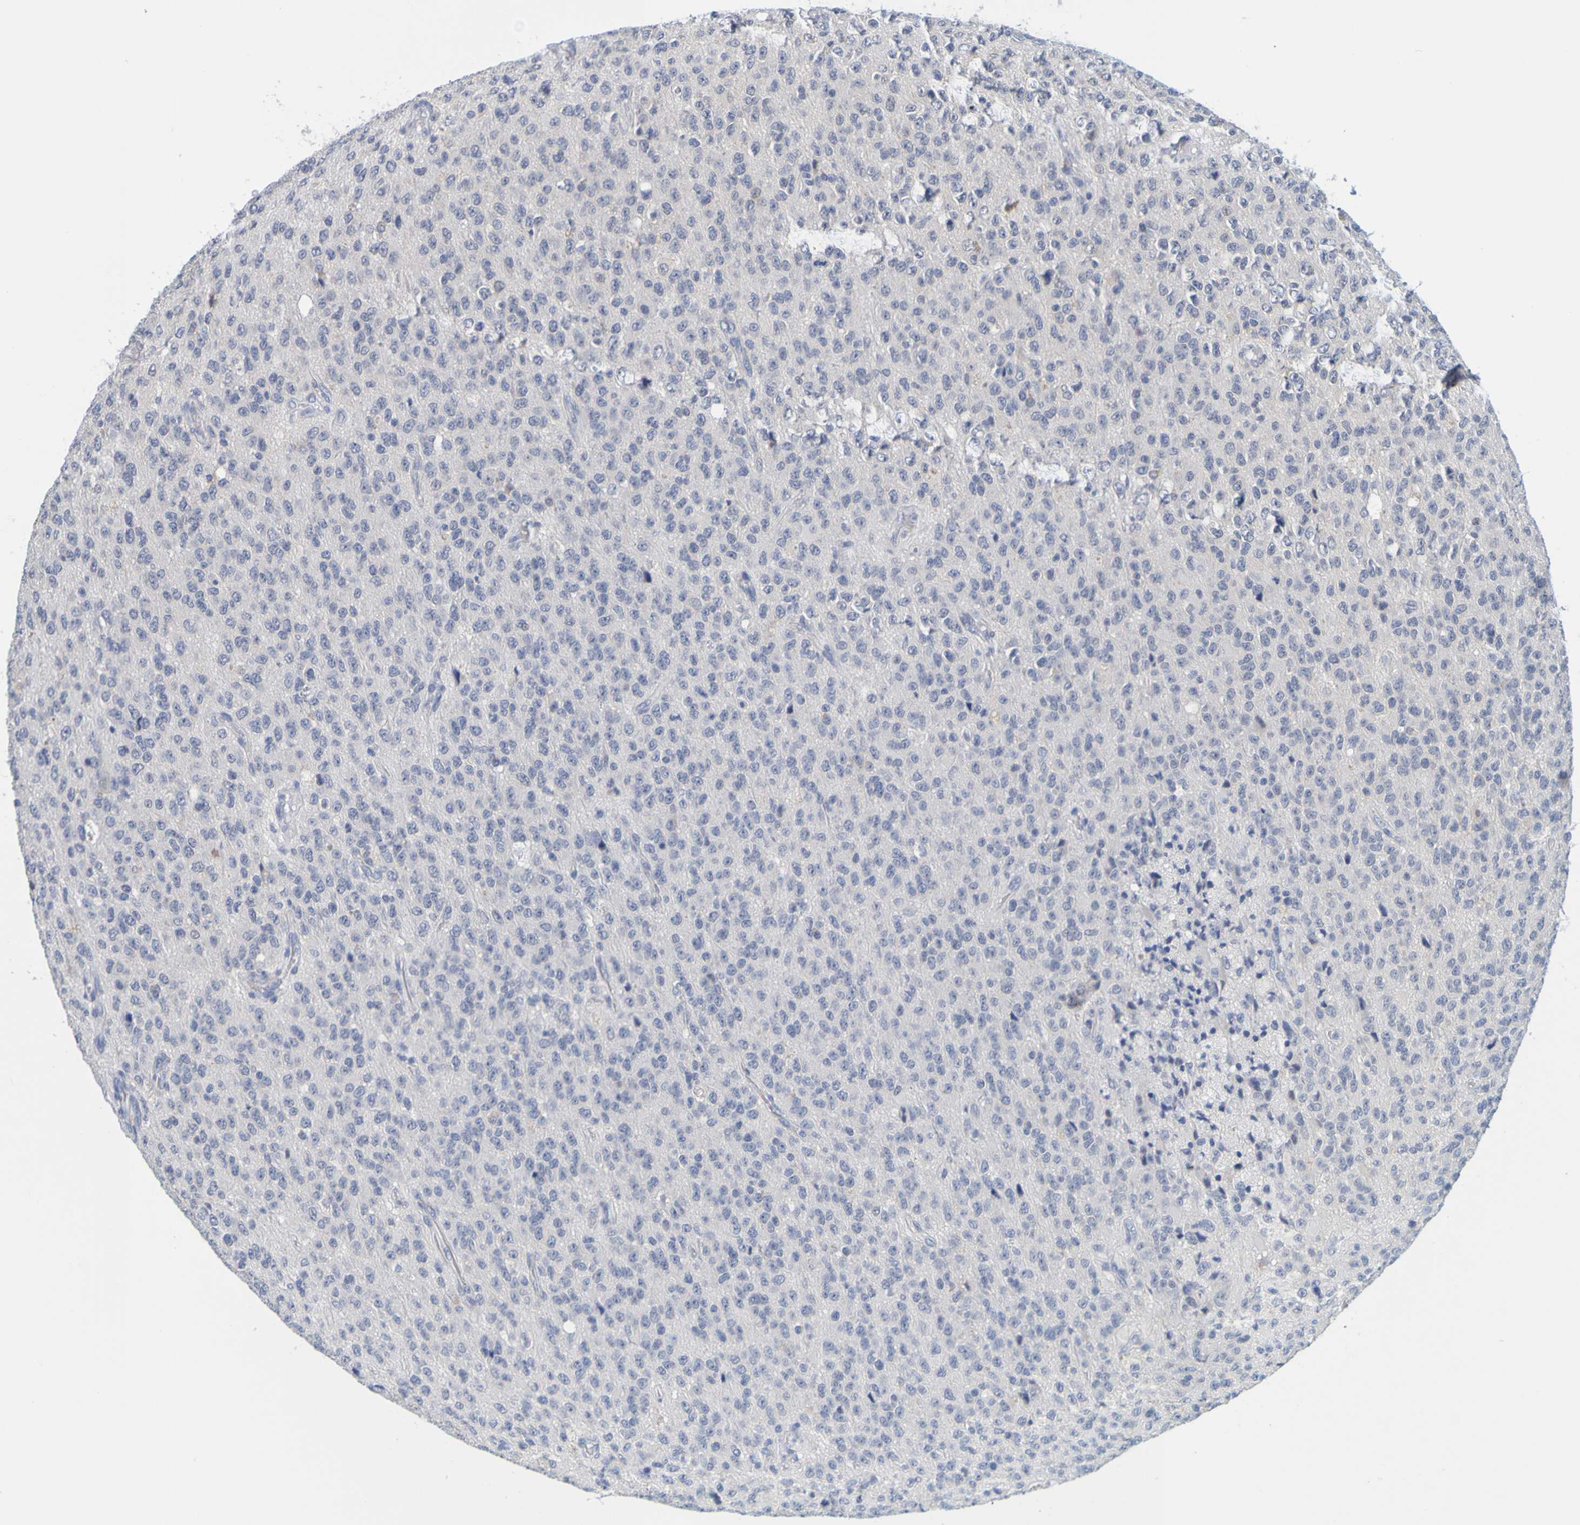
{"staining": {"intensity": "negative", "quantity": "none", "location": "none"}, "tissue": "glioma", "cell_type": "Tumor cells", "image_type": "cancer", "snomed": [{"axis": "morphology", "description": "Glioma, malignant, High grade"}, {"axis": "topography", "description": "pancreas cauda"}], "caption": "High magnification brightfield microscopy of glioma stained with DAB (3,3'-diaminobenzidine) (brown) and counterstained with hematoxylin (blue): tumor cells show no significant staining. The staining was performed using DAB (3,3'-diaminobenzidine) to visualize the protein expression in brown, while the nuclei were stained in blue with hematoxylin (Magnification: 20x).", "gene": "ENDOU", "patient": {"sex": "male", "age": 60}}